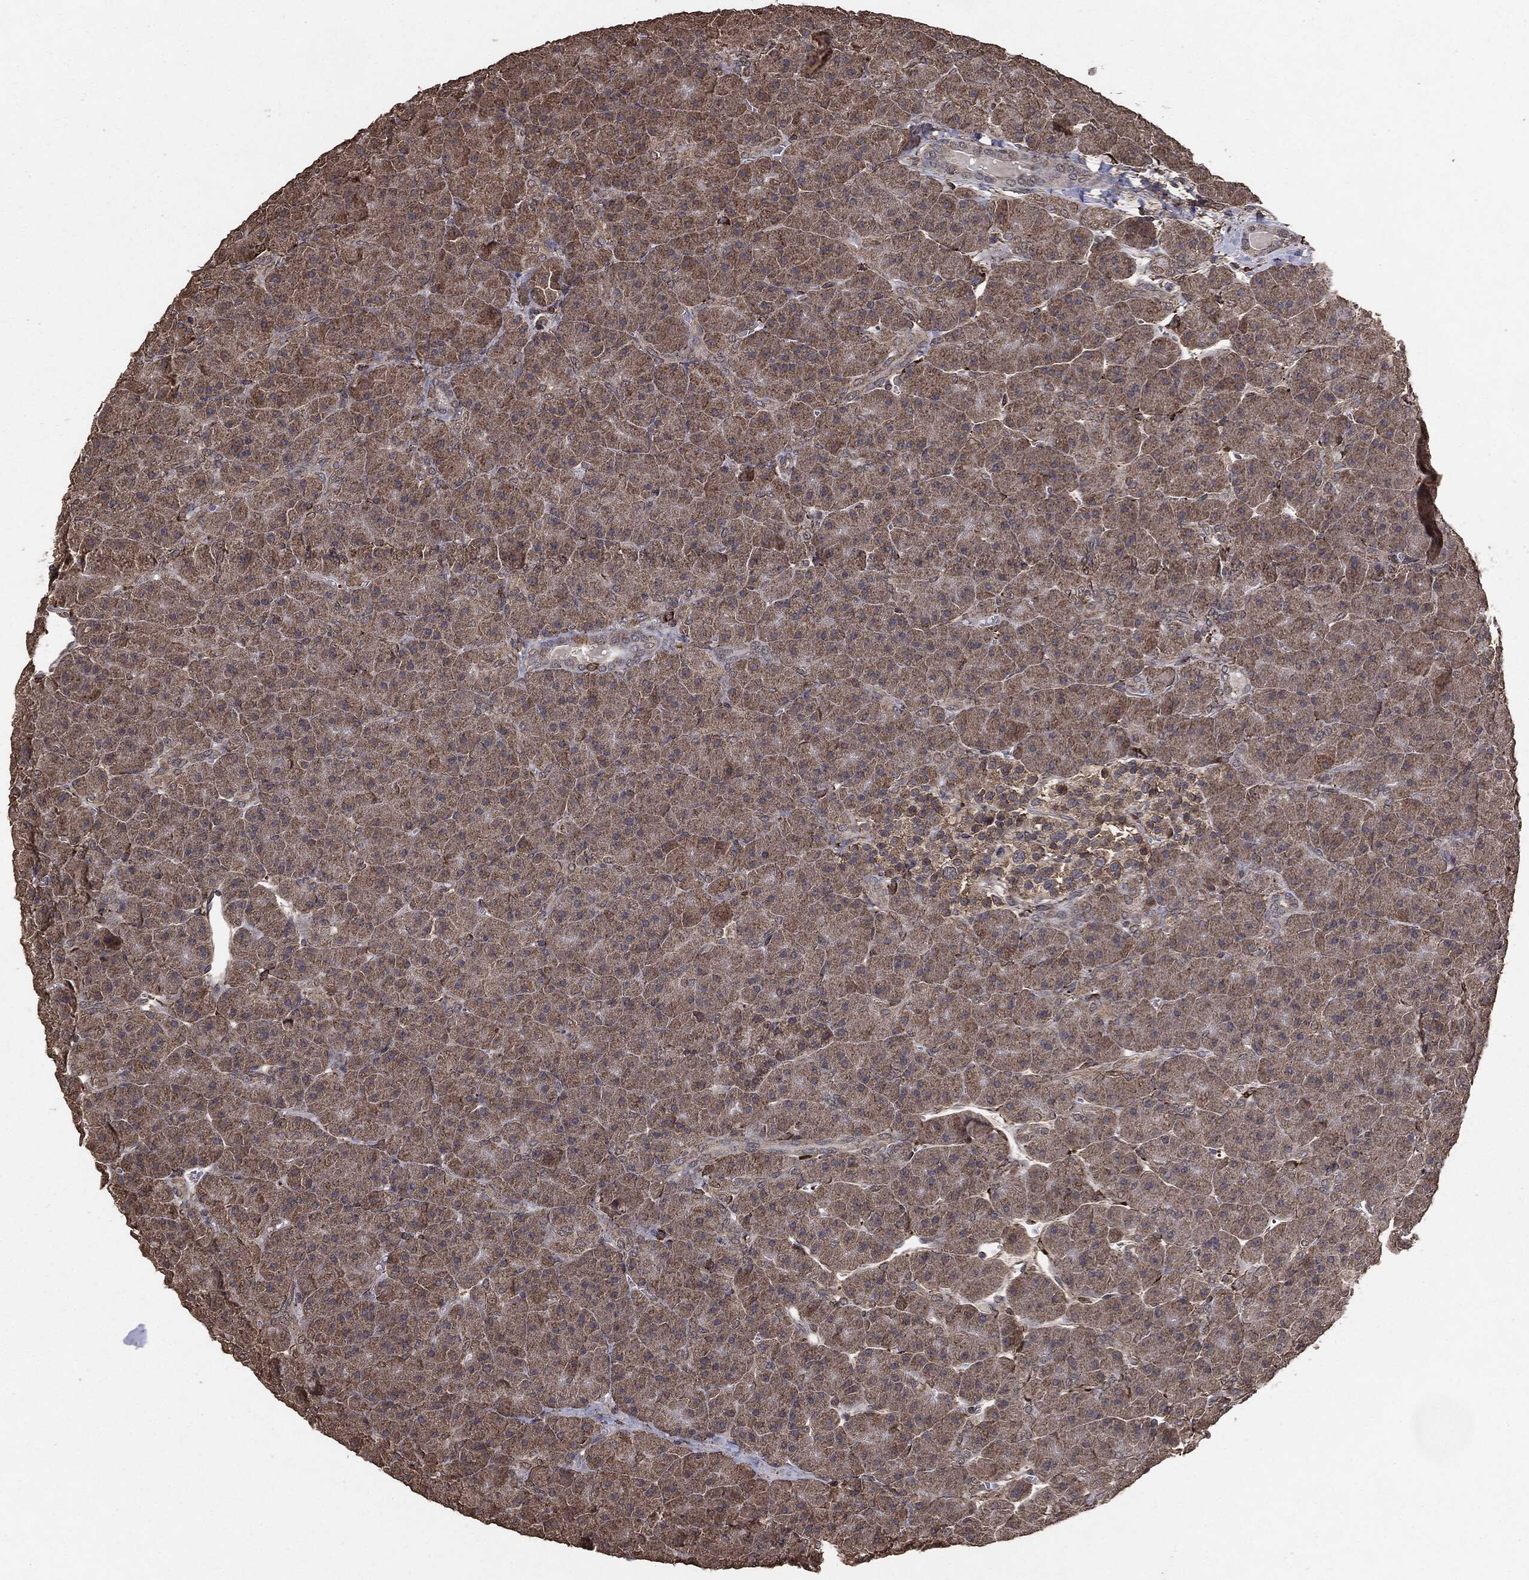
{"staining": {"intensity": "weak", "quantity": ">75%", "location": "cytoplasmic/membranous"}, "tissue": "pancreas", "cell_type": "Exocrine glandular cells", "image_type": "normal", "snomed": [{"axis": "morphology", "description": "Normal tissue, NOS"}, {"axis": "topography", "description": "Pancreas"}], "caption": "Protein staining exhibits weak cytoplasmic/membranous staining in approximately >75% of exocrine glandular cells in normal pancreas.", "gene": "MTOR", "patient": {"sex": "male", "age": 61}}